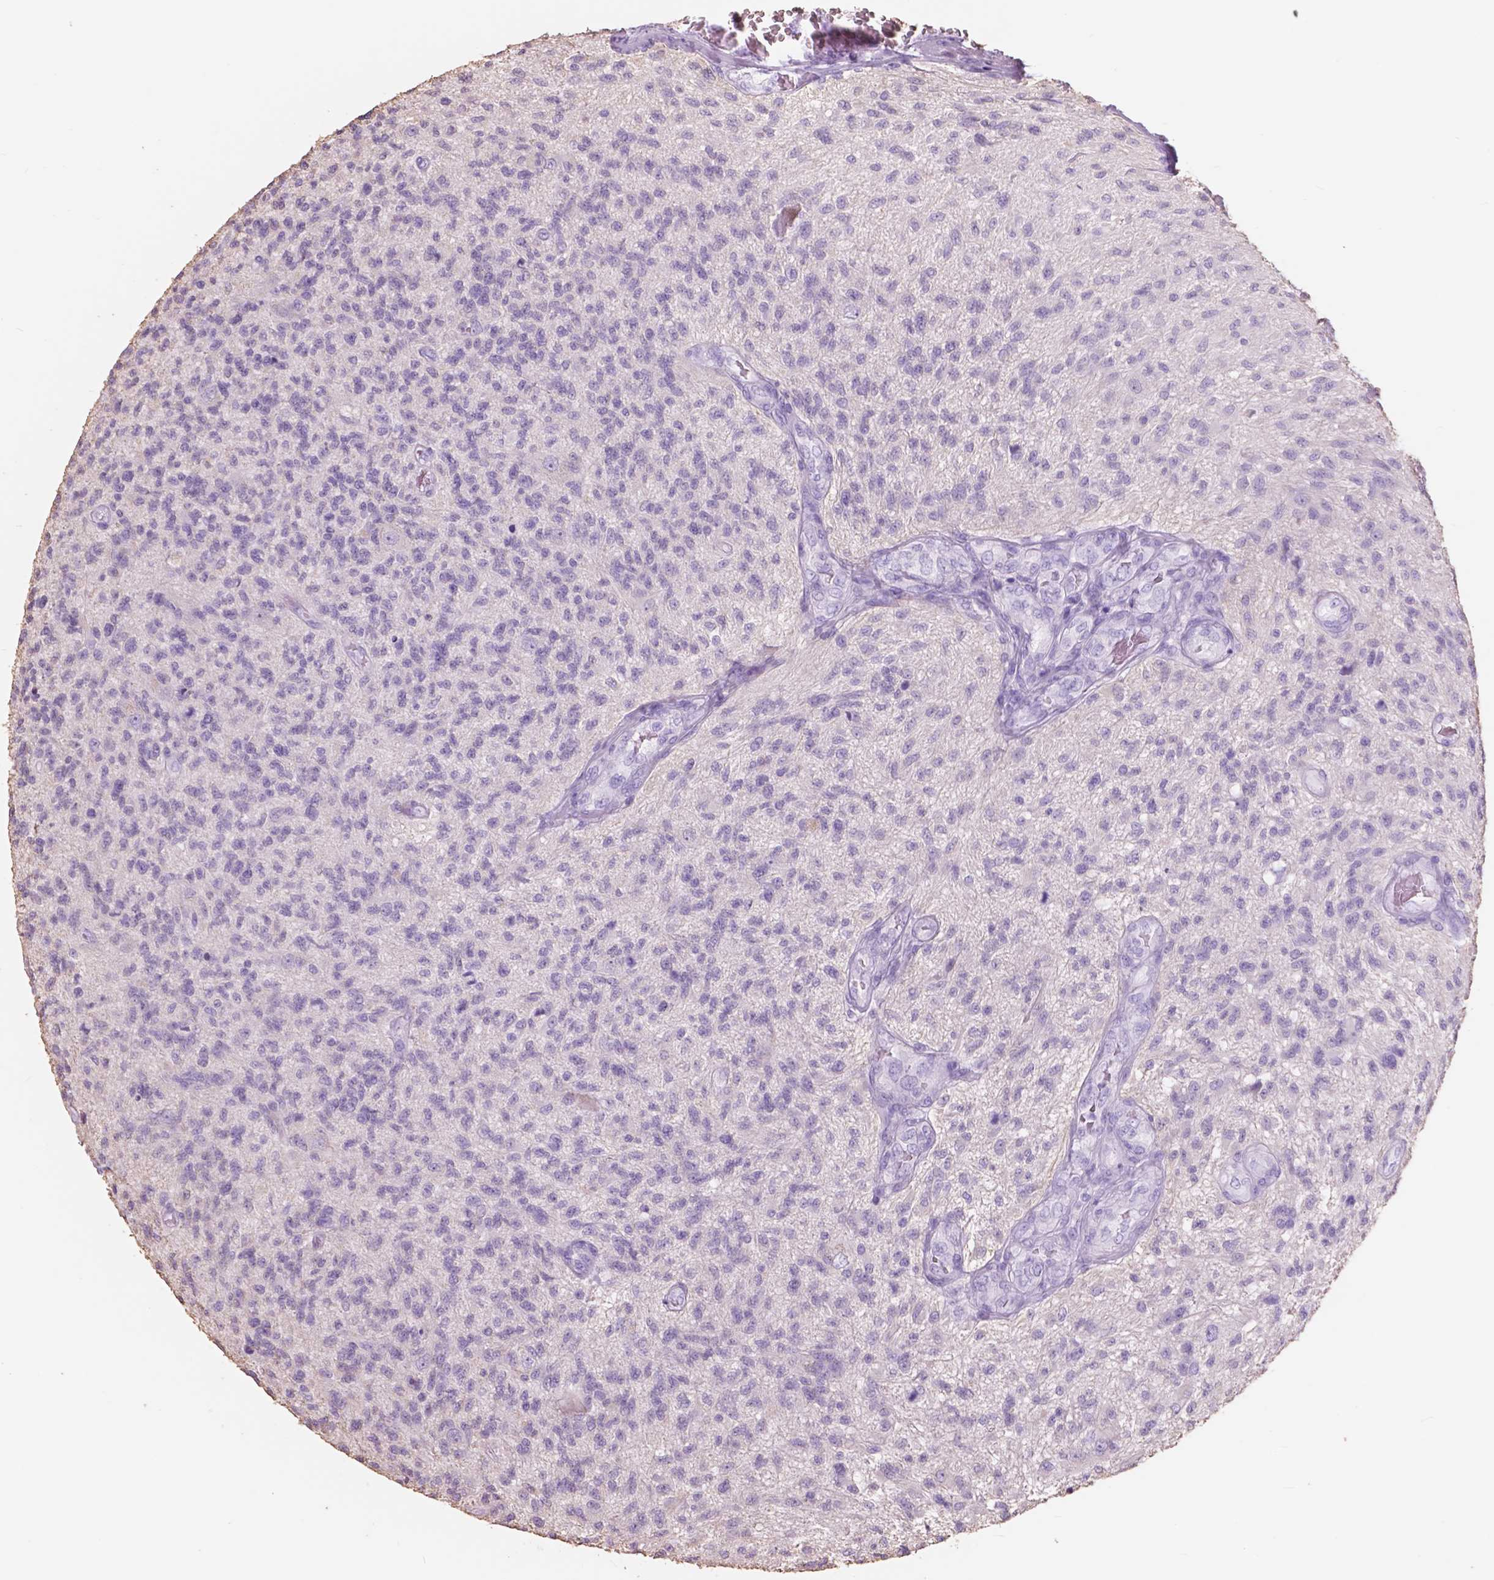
{"staining": {"intensity": "negative", "quantity": "none", "location": "none"}, "tissue": "glioma", "cell_type": "Tumor cells", "image_type": "cancer", "snomed": [{"axis": "morphology", "description": "Glioma, malignant, High grade"}, {"axis": "topography", "description": "Brain"}], "caption": "The immunohistochemistry photomicrograph has no significant positivity in tumor cells of glioma tissue.", "gene": "FXYD2", "patient": {"sex": "male", "age": 56}}